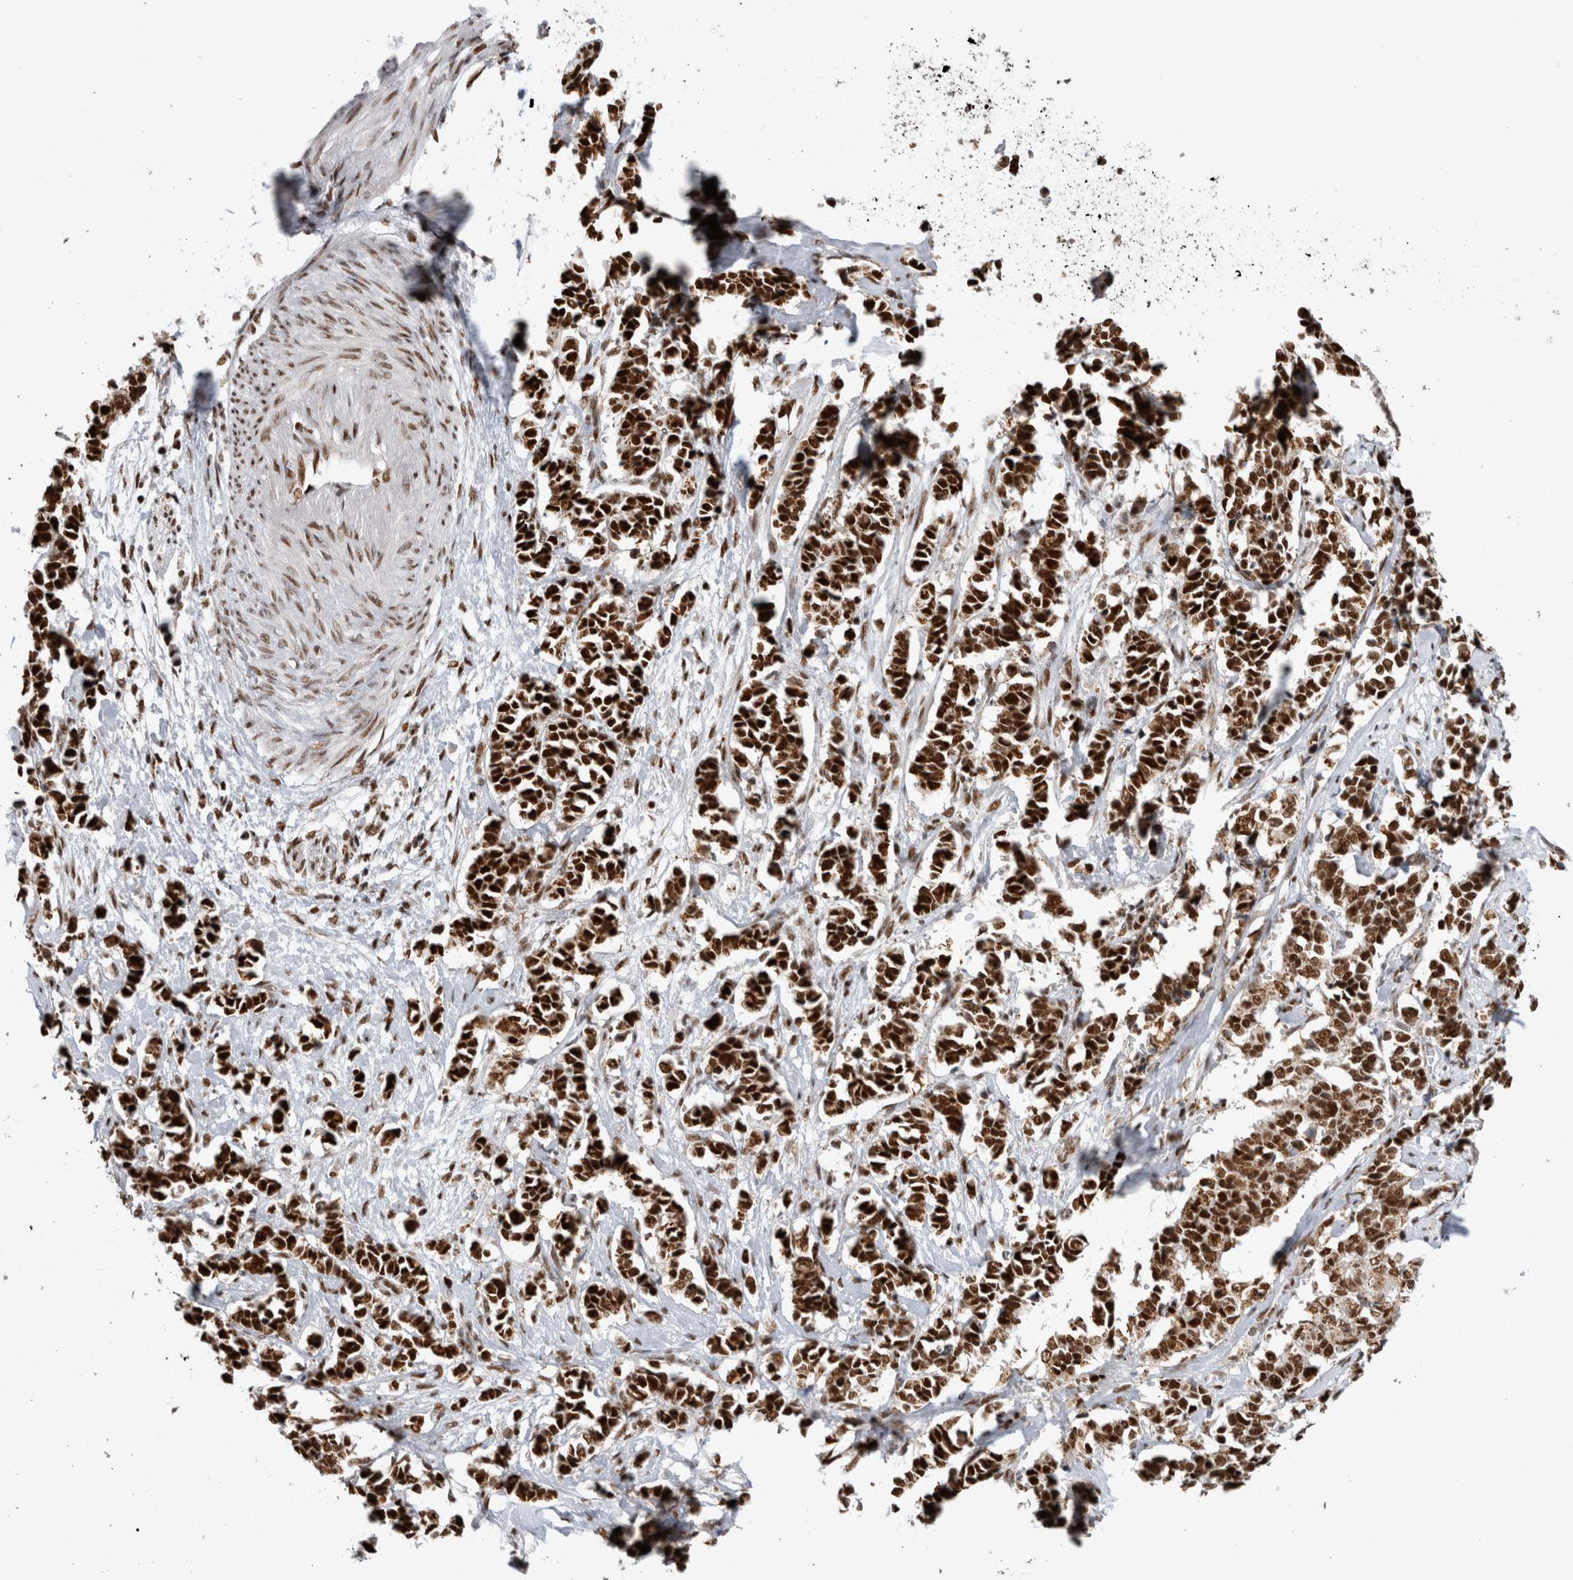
{"staining": {"intensity": "strong", "quantity": ">75%", "location": "nuclear"}, "tissue": "cervical cancer", "cell_type": "Tumor cells", "image_type": "cancer", "snomed": [{"axis": "morphology", "description": "Normal tissue, NOS"}, {"axis": "morphology", "description": "Squamous cell carcinoma, NOS"}, {"axis": "topography", "description": "Cervix"}], "caption": "IHC staining of cervical squamous cell carcinoma, which shows high levels of strong nuclear staining in about >75% of tumor cells indicating strong nuclear protein staining. The staining was performed using DAB (3,3'-diaminobenzidine) (brown) for protein detection and nuclei were counterstained in hematoxylin (blue).", "gene": "EYA2", "patient": {"sex": "female", "age": 35}}